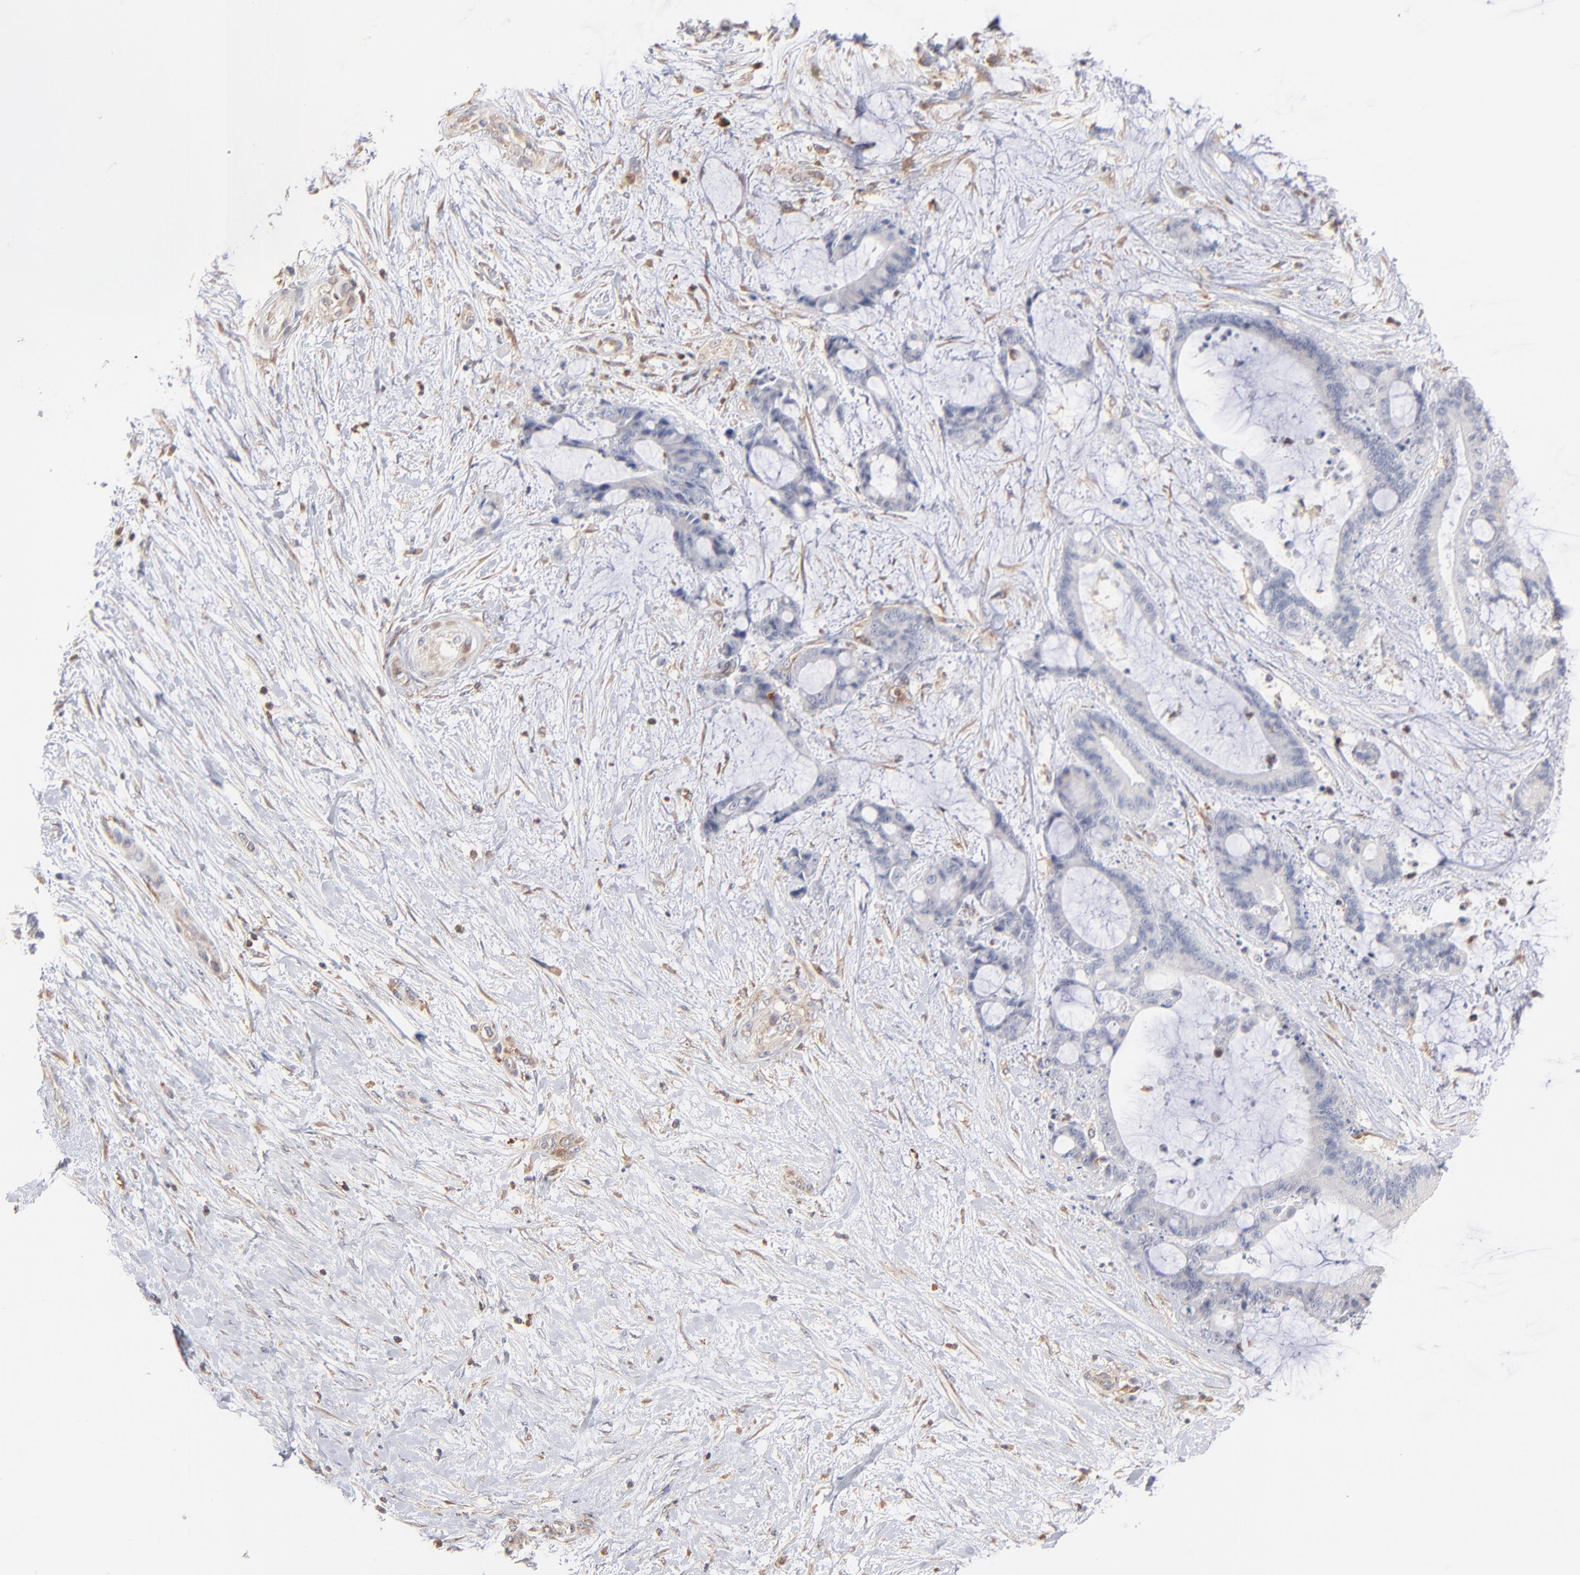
{"staining": {"intensity": "negative", "quantity": "none", "location": "none"}, "tissue": "liver cancer", "cell_type": "Tumor cells", "image_type": "cancer", "snomed": [{"axis": "morphology", "description": "Cholangiocarcinoma"}, {"axis": "topography", "description": "Liver"}], "caption": "IHC image of liver cancer (cholangiocarcinoma) stained for a protein (brown), which shows no positivity in tumor cells. (DAB (3,3'-diaminobenzidine) immunohistochemistry (IHC), high magnification).", "gene": "WIPF1", "patient": {"sex": "female", "age": 73}}